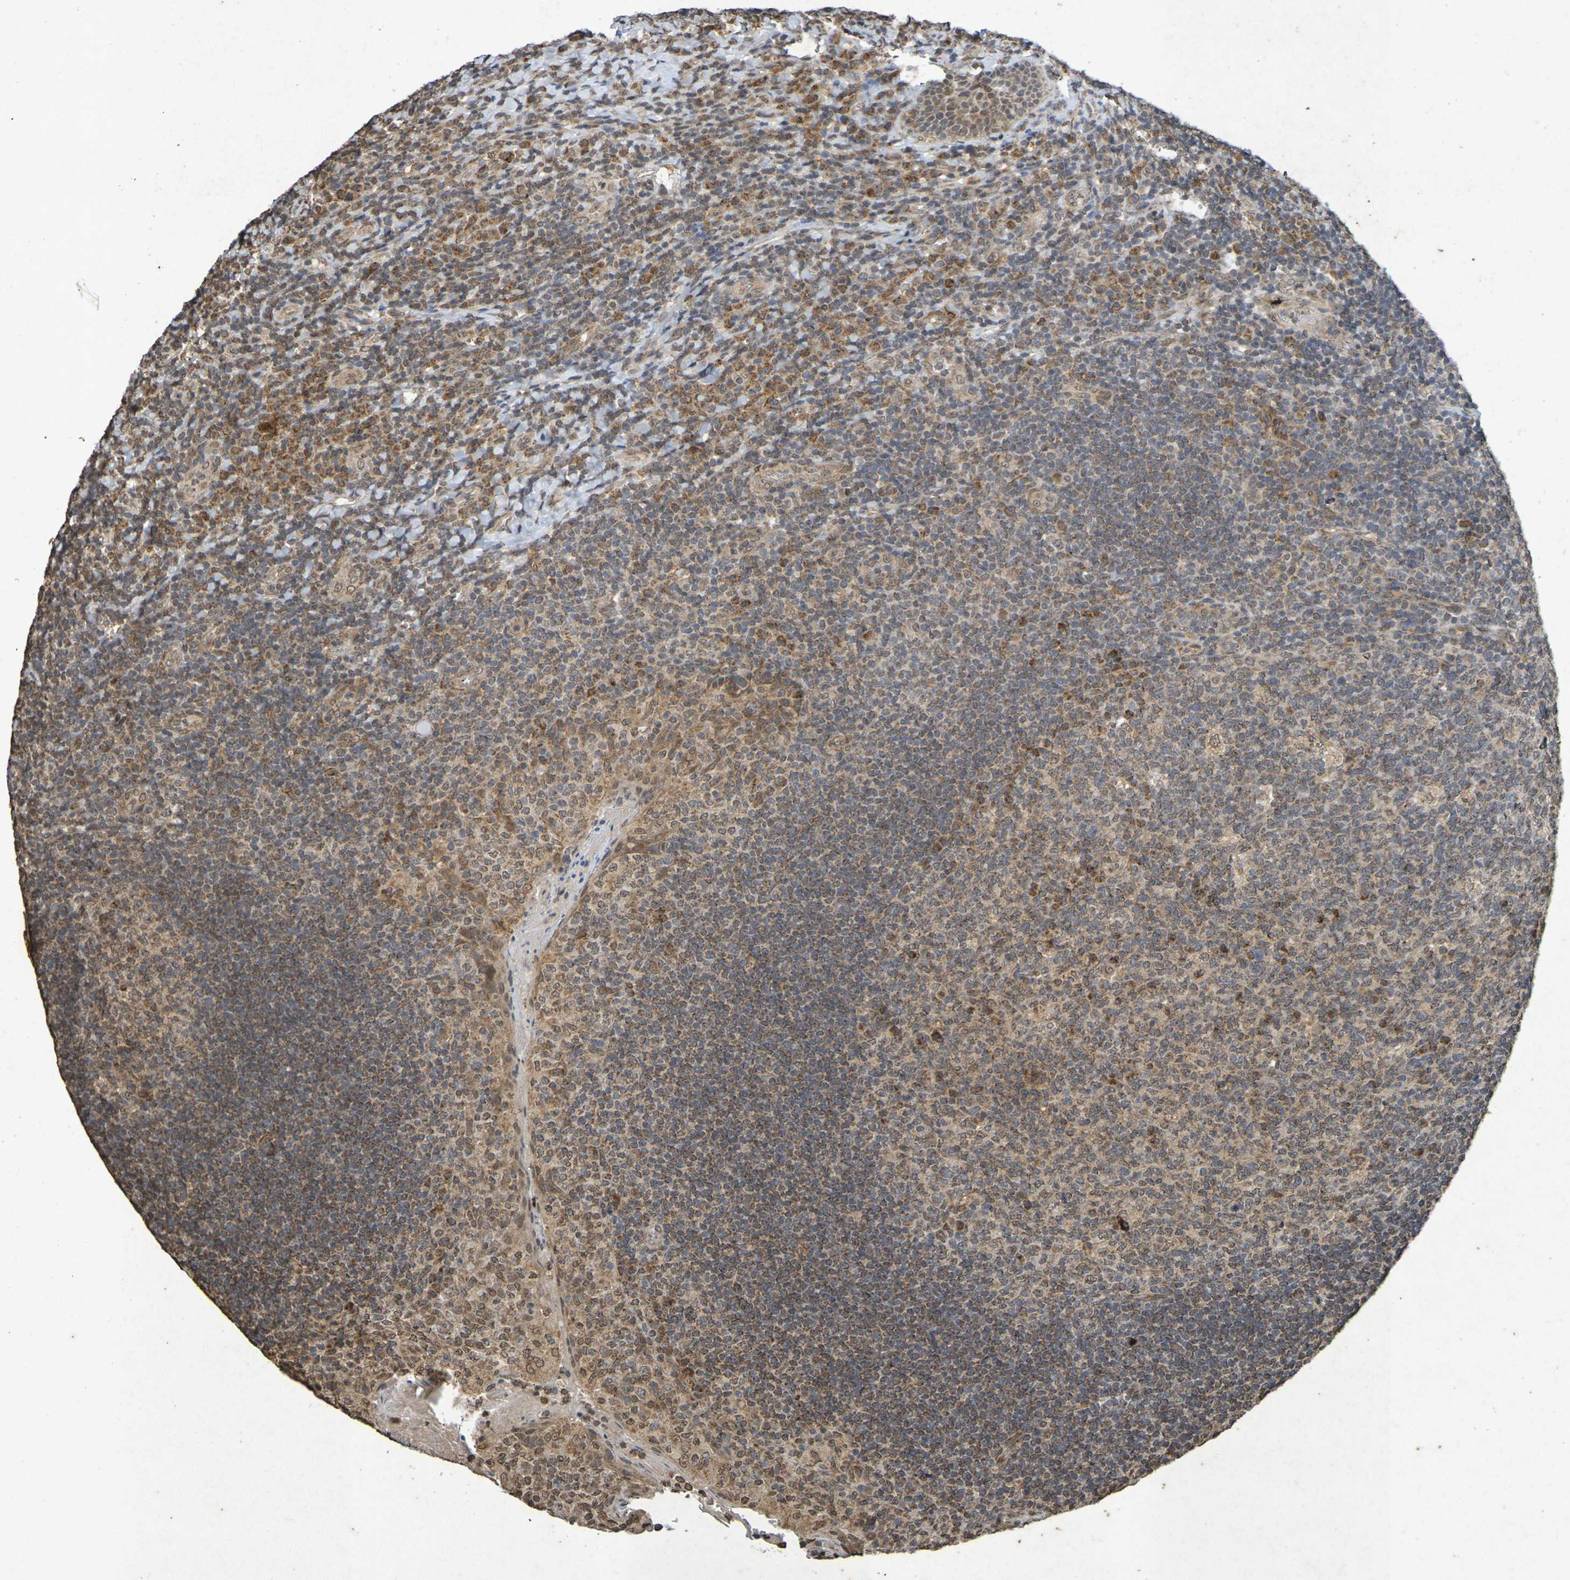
{"staining": {"intensity": "moderate", "quantity": "25%-75%", "location": "cytoplasmic/membranous,nuclear"}, "tissue": "tonsil", "cell_type": "Germinal center cells", "image_type": "normal", "snomed": [{"axis": "morphology", "description": "Normal tissue, NOS"}, {"axis": "topography", "description": "Tonsil"}], "caption": "A brown stain highlights moderate cytoplasmic/membranous,nuclear staining of a protein in germinal center cells of unremarkable tonsil.", "gene": "GUCY1A2", "patient": {"sex": "male", "age": 17}}